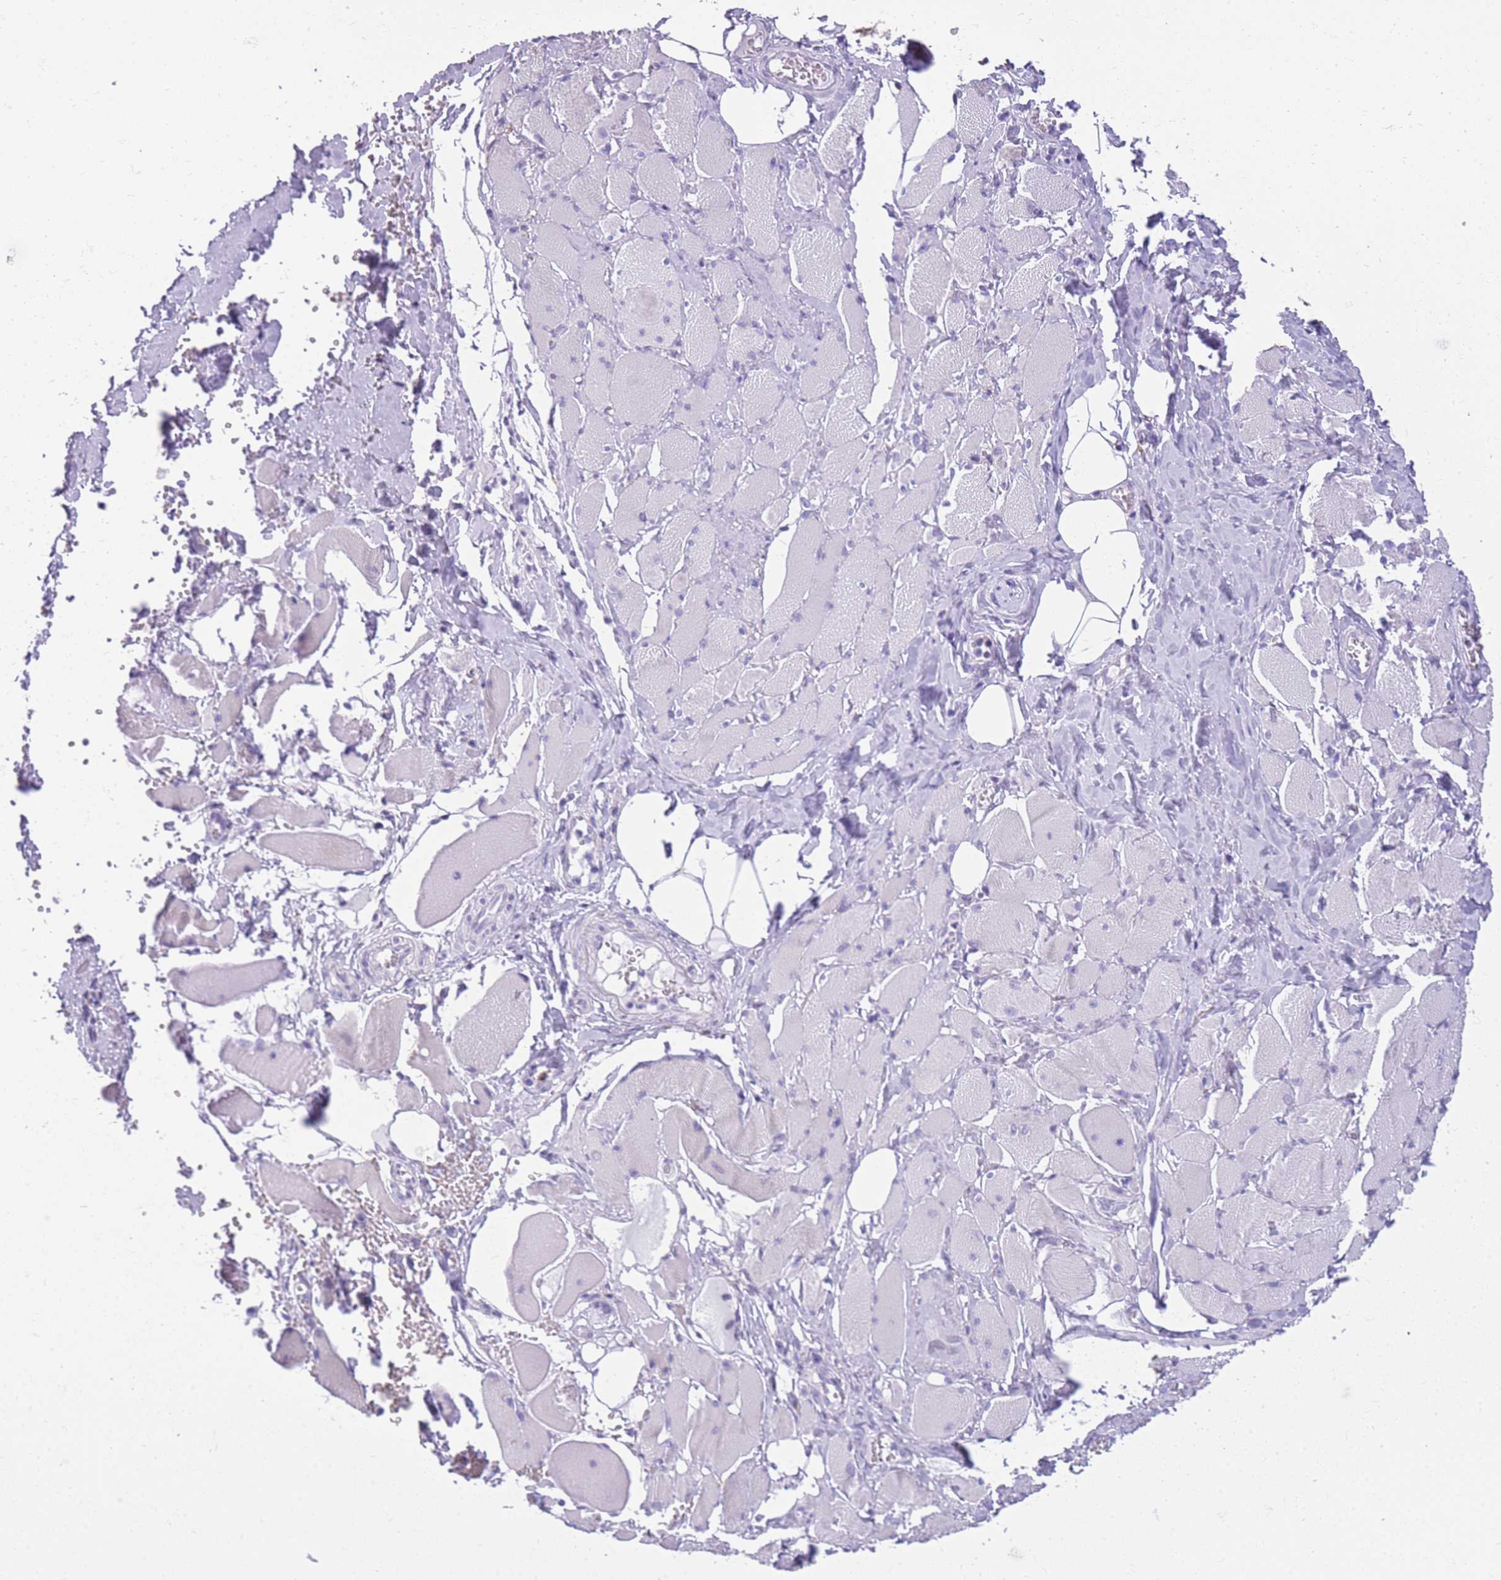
{"staining": {"intensity": "negative", "quantity": "none", "location": "none"}, "tissue": "skeletal muscle", "cell_type": "Myocytes", "image_type": "normal", "snomed": [{"axis": "morphology", "description": "Normal tissue, NOS"}, {"axis": "morphology", "description": "Basal cell carcinoma"}, {"axis": "topography", "description": "Skeletal muscle"}], "caption": "Image shows no significant protein expression in myocytes of unremarkable skeletal muscle. The staining is performed using DAB (3,3'-diaminobenzidine) brown chromogen with nuclei counter-stained in using hematoxylin.", "gene": "RADX", "patient": {"sex": "female", "age": 64}}